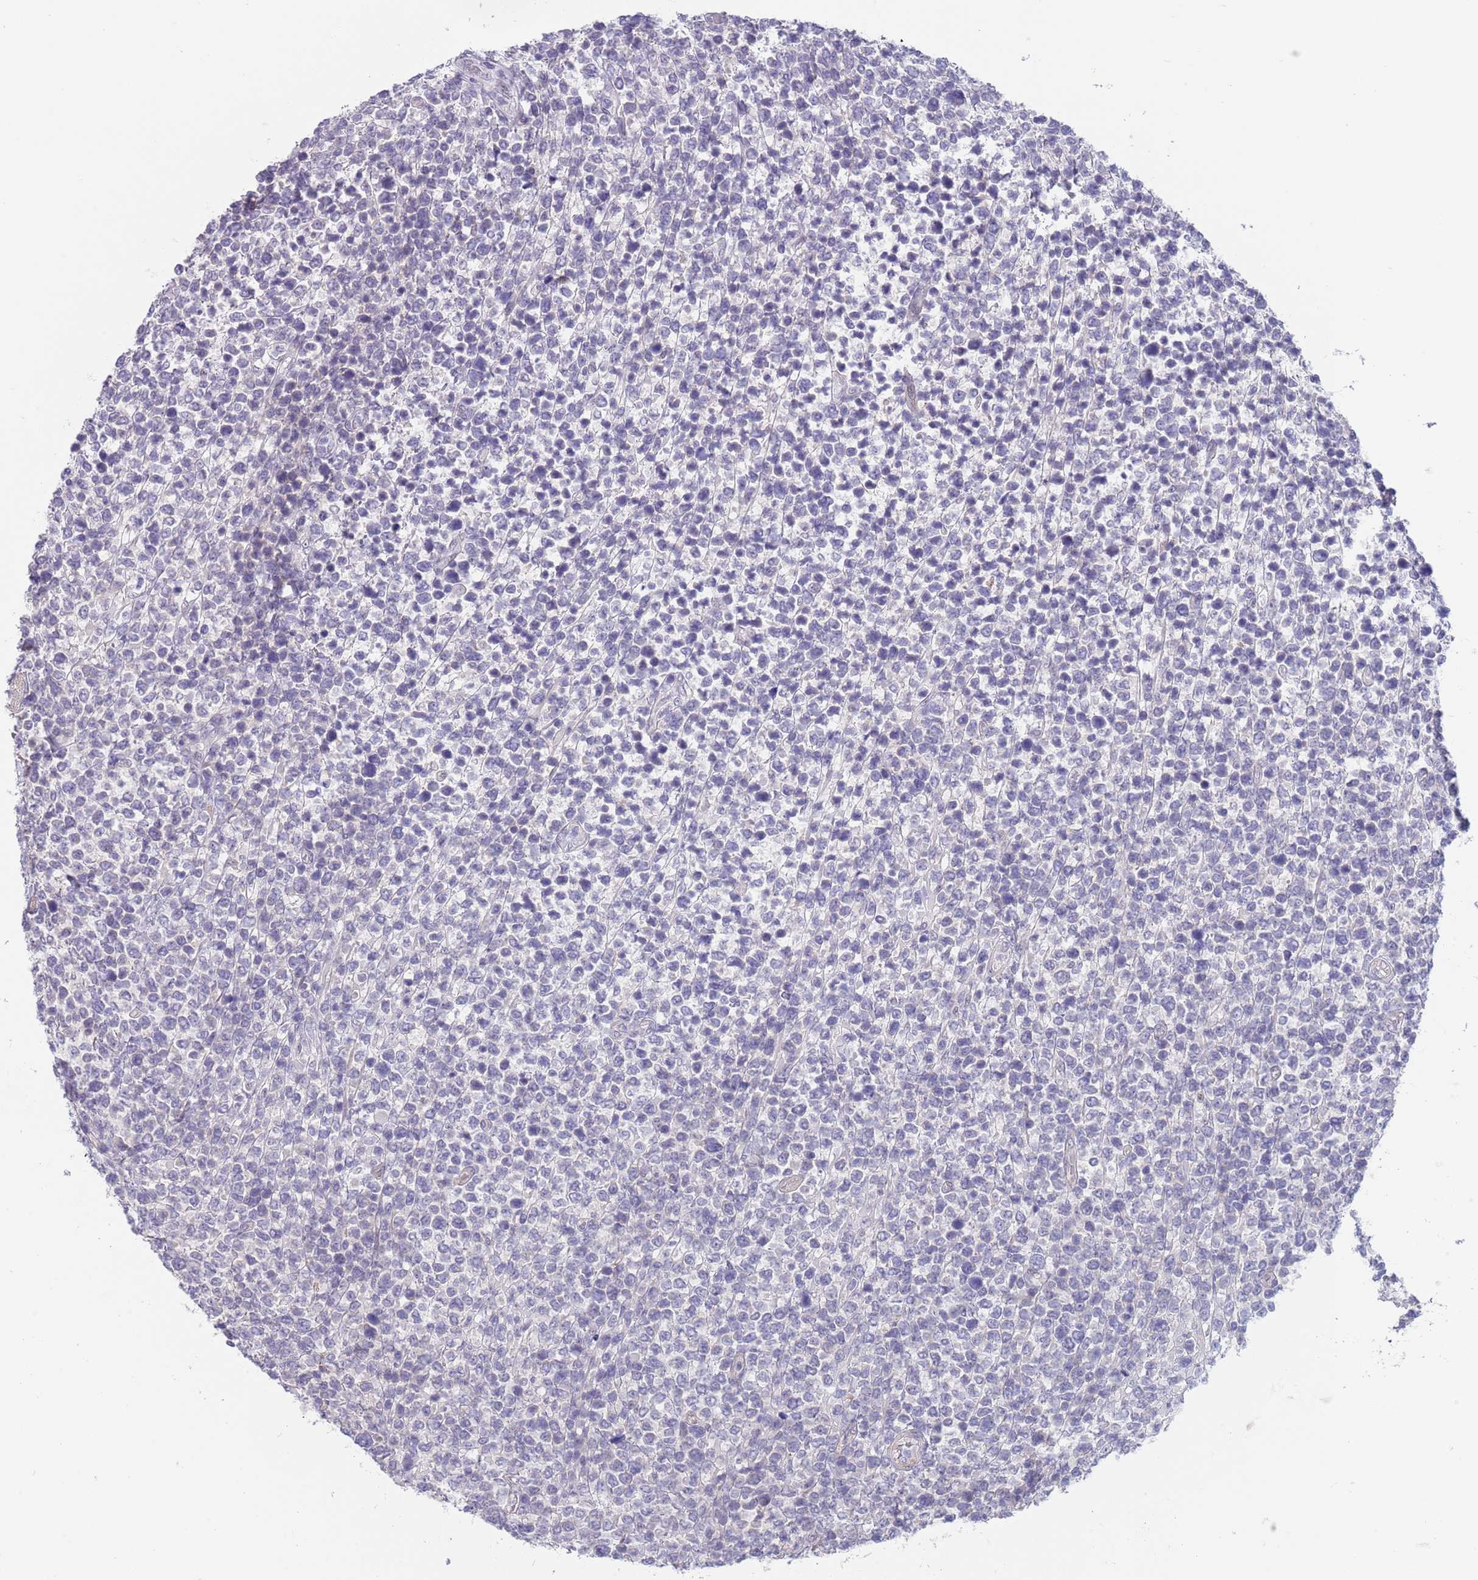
{"staining": {"intensity": "negative", "quantity": "none", "location": "none"}, "tissue": "lymphoma", "cell_type": "Tumor cells", "image_type": "cancer", "snomed": [{"axis": "morphology", "description": "Malignant lymphoma, non-Hodgkin's type, High grade"}, {"axis": "topography", "description": "Soft tissue"}], "caption": "Immunohistochemistry (IHC) histopathology image of high-grade malignant lymphoma, non-Hodgkin's type stained for a protein (brown), which reveals no expression in tumor cells.", "gene": "RNF169", "patient": {"sex": "female", "age": 56}}